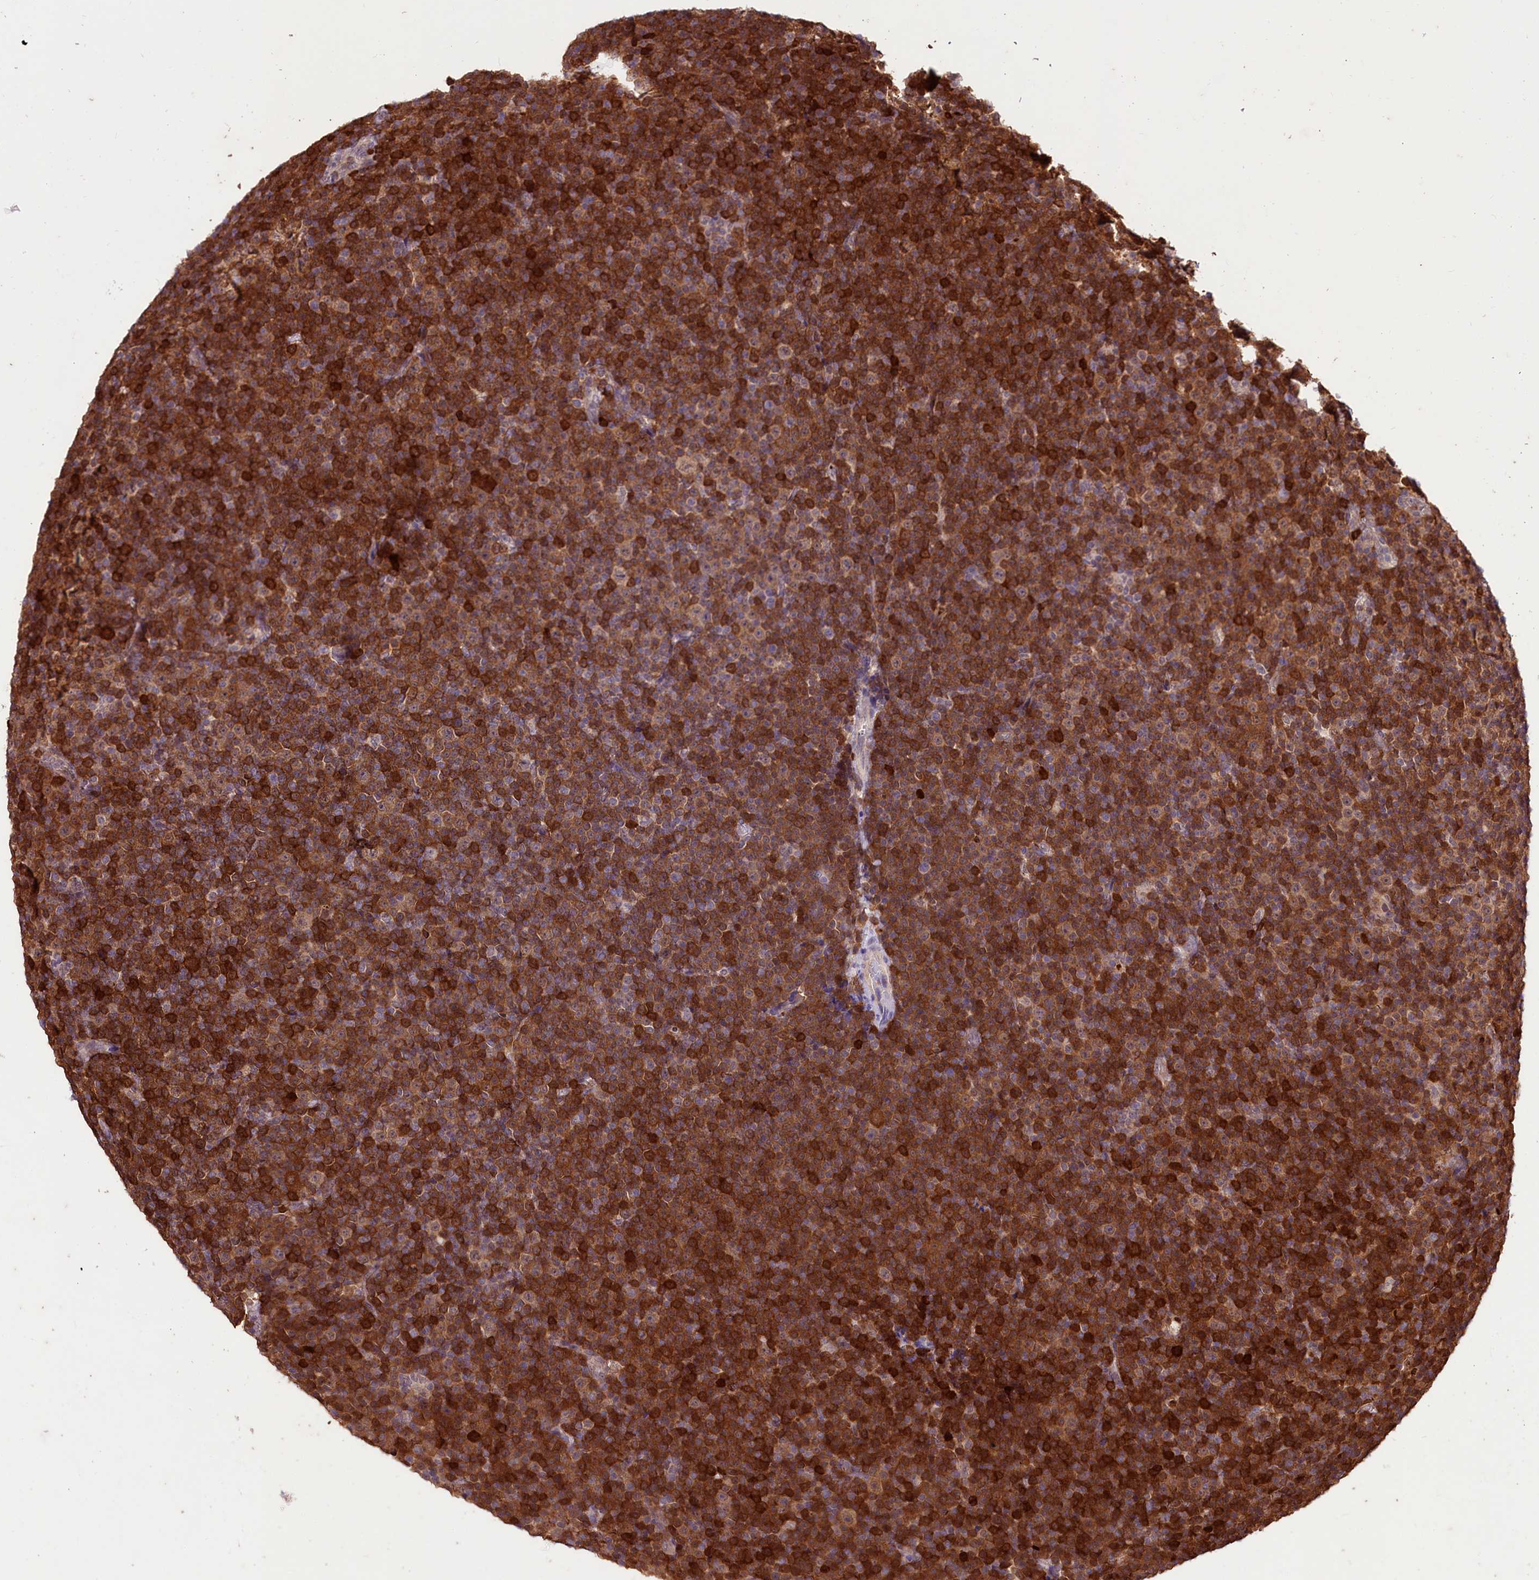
{"staining": {"intensity": "weak", "quantity": "25%-75%", "location": "cytoplasmic/membranous"}, "tissue": "lymphoma", "cell_type": "Tumor cells", "image_type": "cancer", "snomed": [{"axis": "morphology", "description": "Malignant lymphoma, non-Hodgkin's type, Low grade"}, {"axis": "topography", "description": "Lymph node"}], "caption": "Weak cytoplasmic/membranous protein expression is present in about 25%-75% of tumor cells in malignant lymphoma, non-Hodgkin's type (low-grade). The protein of interest is shown in brown color, while the nuclei are stained blue.", "gene": "KLRB1", "patient": {"sex": "female", "age": 67}}